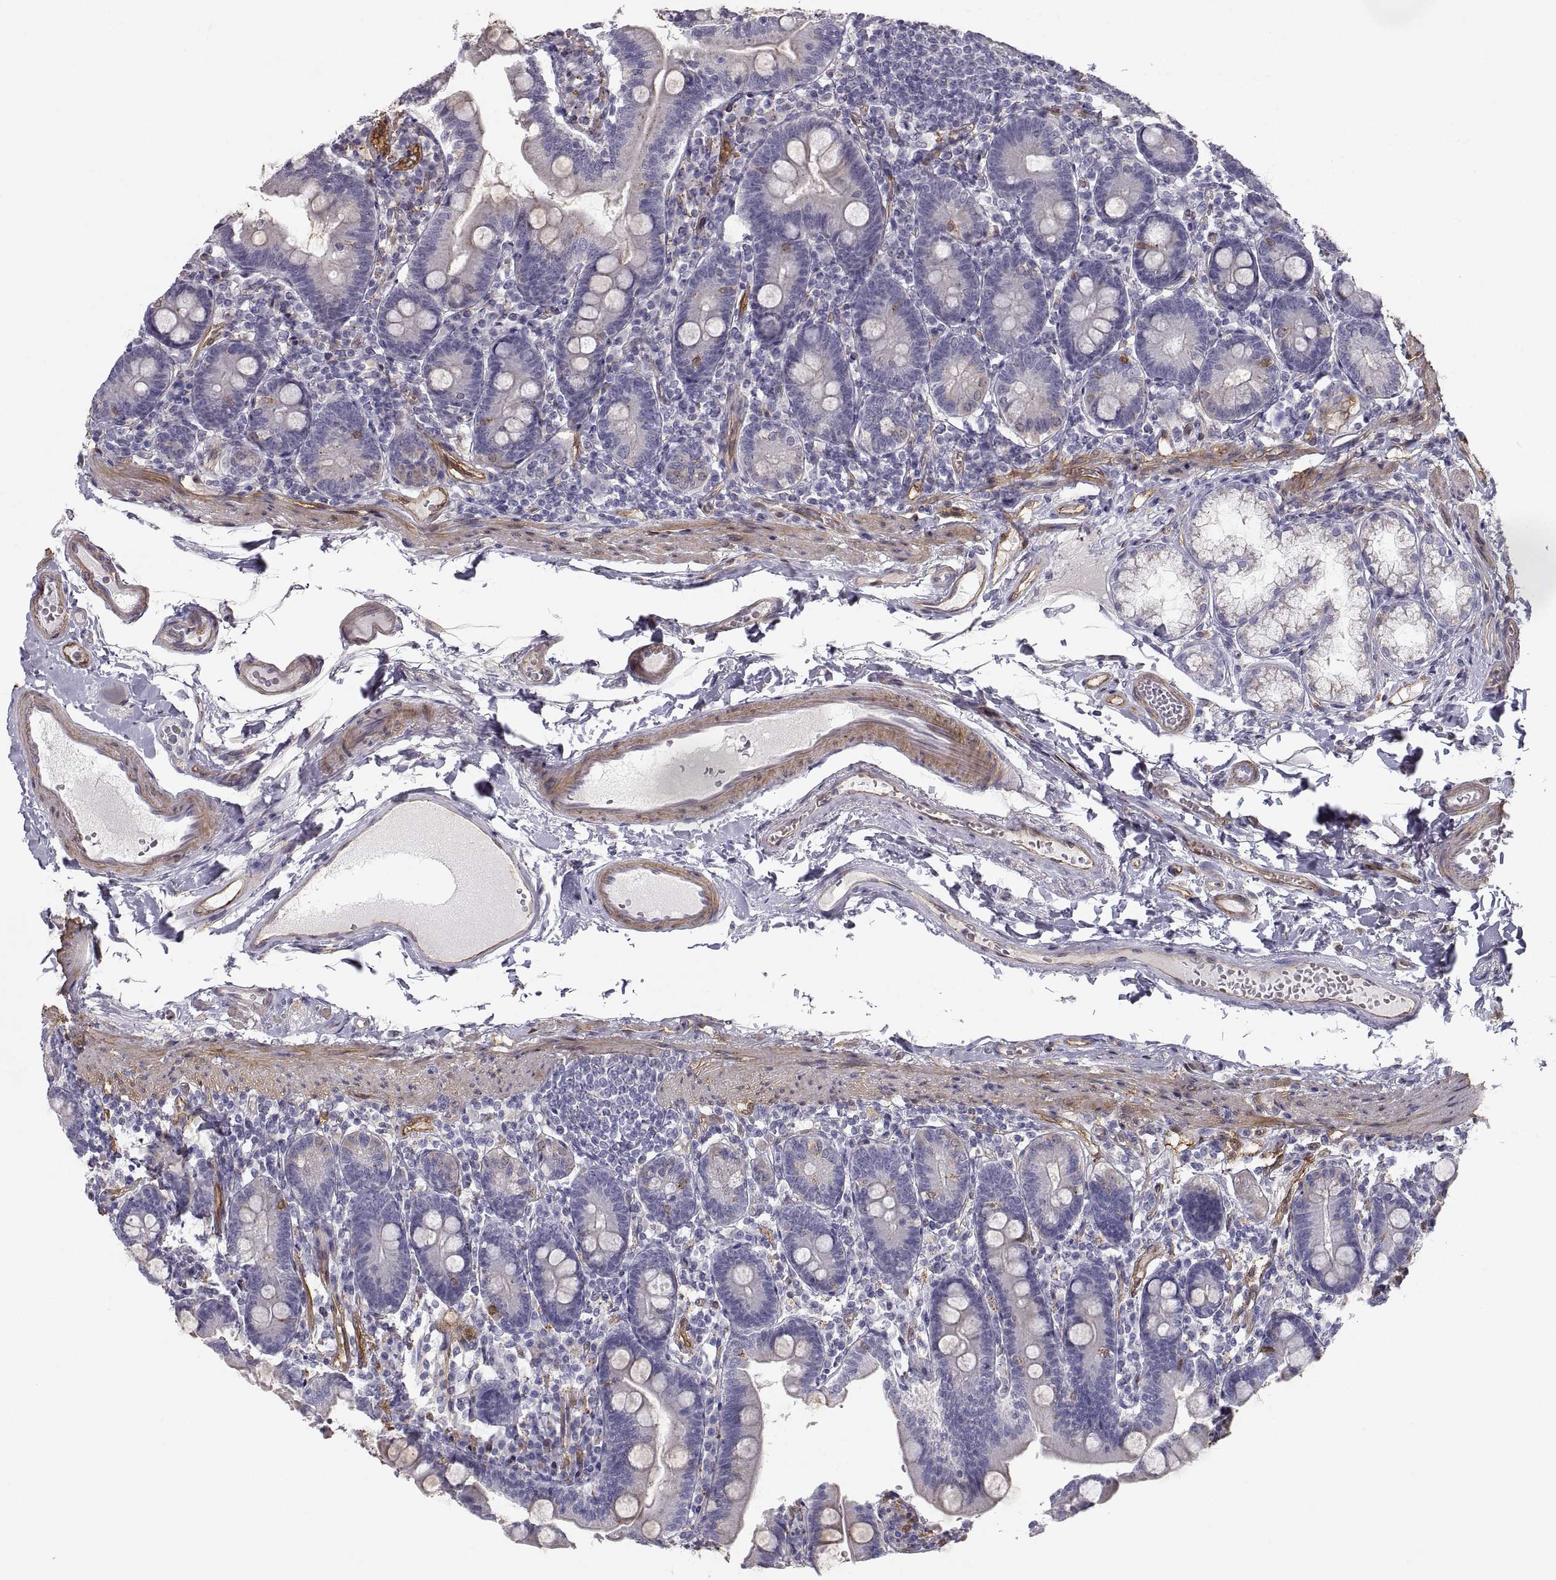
{"staining": {"intensity": "negative", "quantity": "none", "location": "none"}, "tissue": "duodenum", "cell_type": "Glandular cells", "image_type": "normal", "snomed": [{"axis": "morphology", "description": "Normal tissue, NOS"}, {"axis": "topography", "description": "Duodenum"}], "caption": "An IHC micrograph of normal duodenum is shown. There is no staining in glandular cells of duodenum. The staining is performed using DAB brown chromogen with nuclei counter-stained in using hematoxylin.", "gene": "PGM5", "patient": {"sex": "female", "age": 67}}